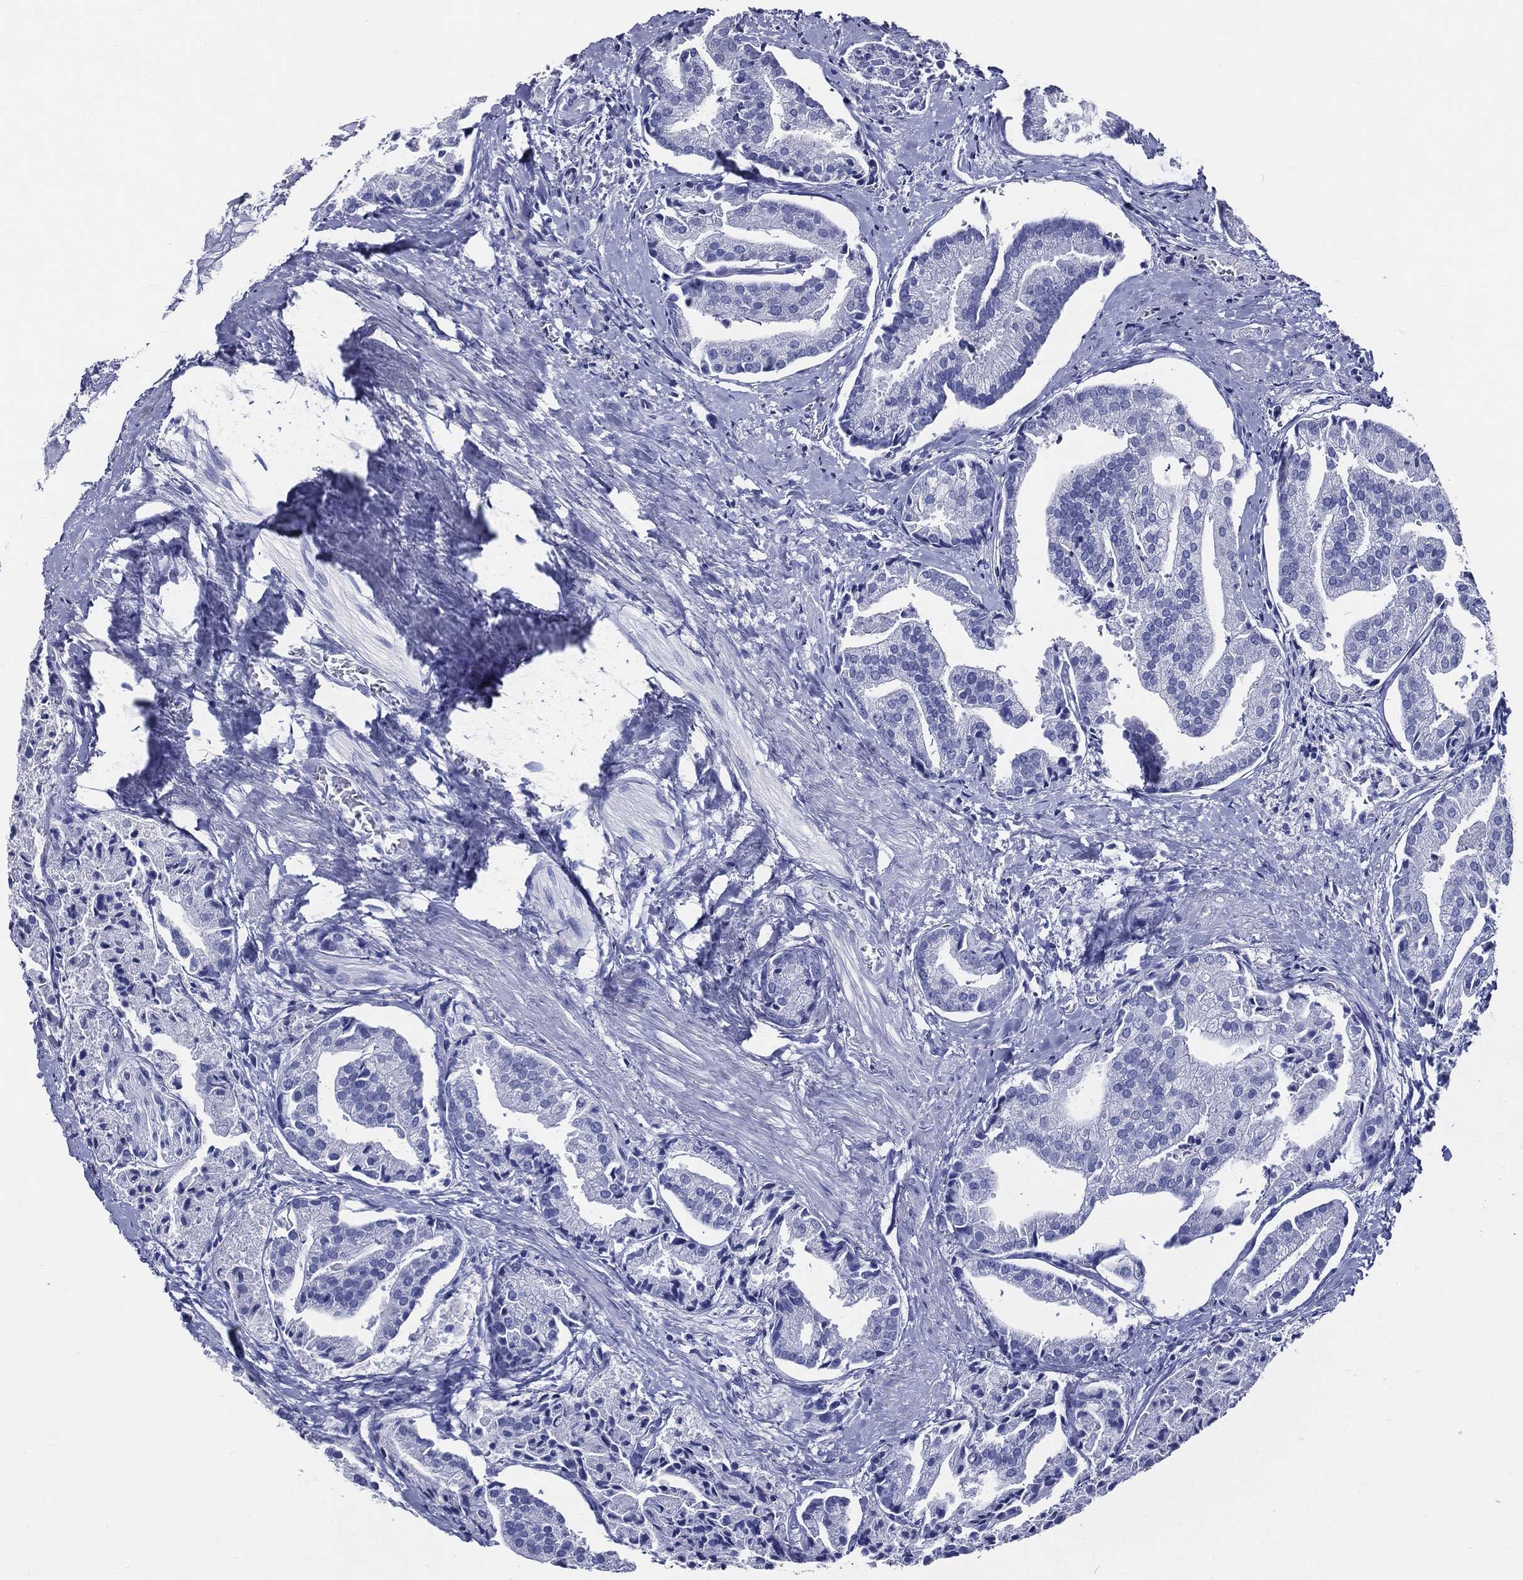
{"staining": {"intensity": "negative", "quantity": "none", "location": "none"}, "tissue": "prostate cancer", "cell_type": "Tumor cells", "image_type": "cancer", "snomed": [{"axis": "morphology", "description": "Adenocarcinoma, NOS"}, {"axis": "topography", "description": "Prostate and seminal vesicle, NOS"}, {"axis": "topography", "description": "Prostate"}], "caption": "High magnification brightfield microscopy of prostate adenocarcinoma stained with DAB (brown) and counterstained with hematoxylin (blue): tumor cells show no significant positivity.", "gene": "ACE2", "patient": {"sex": "male", "age": 44}}